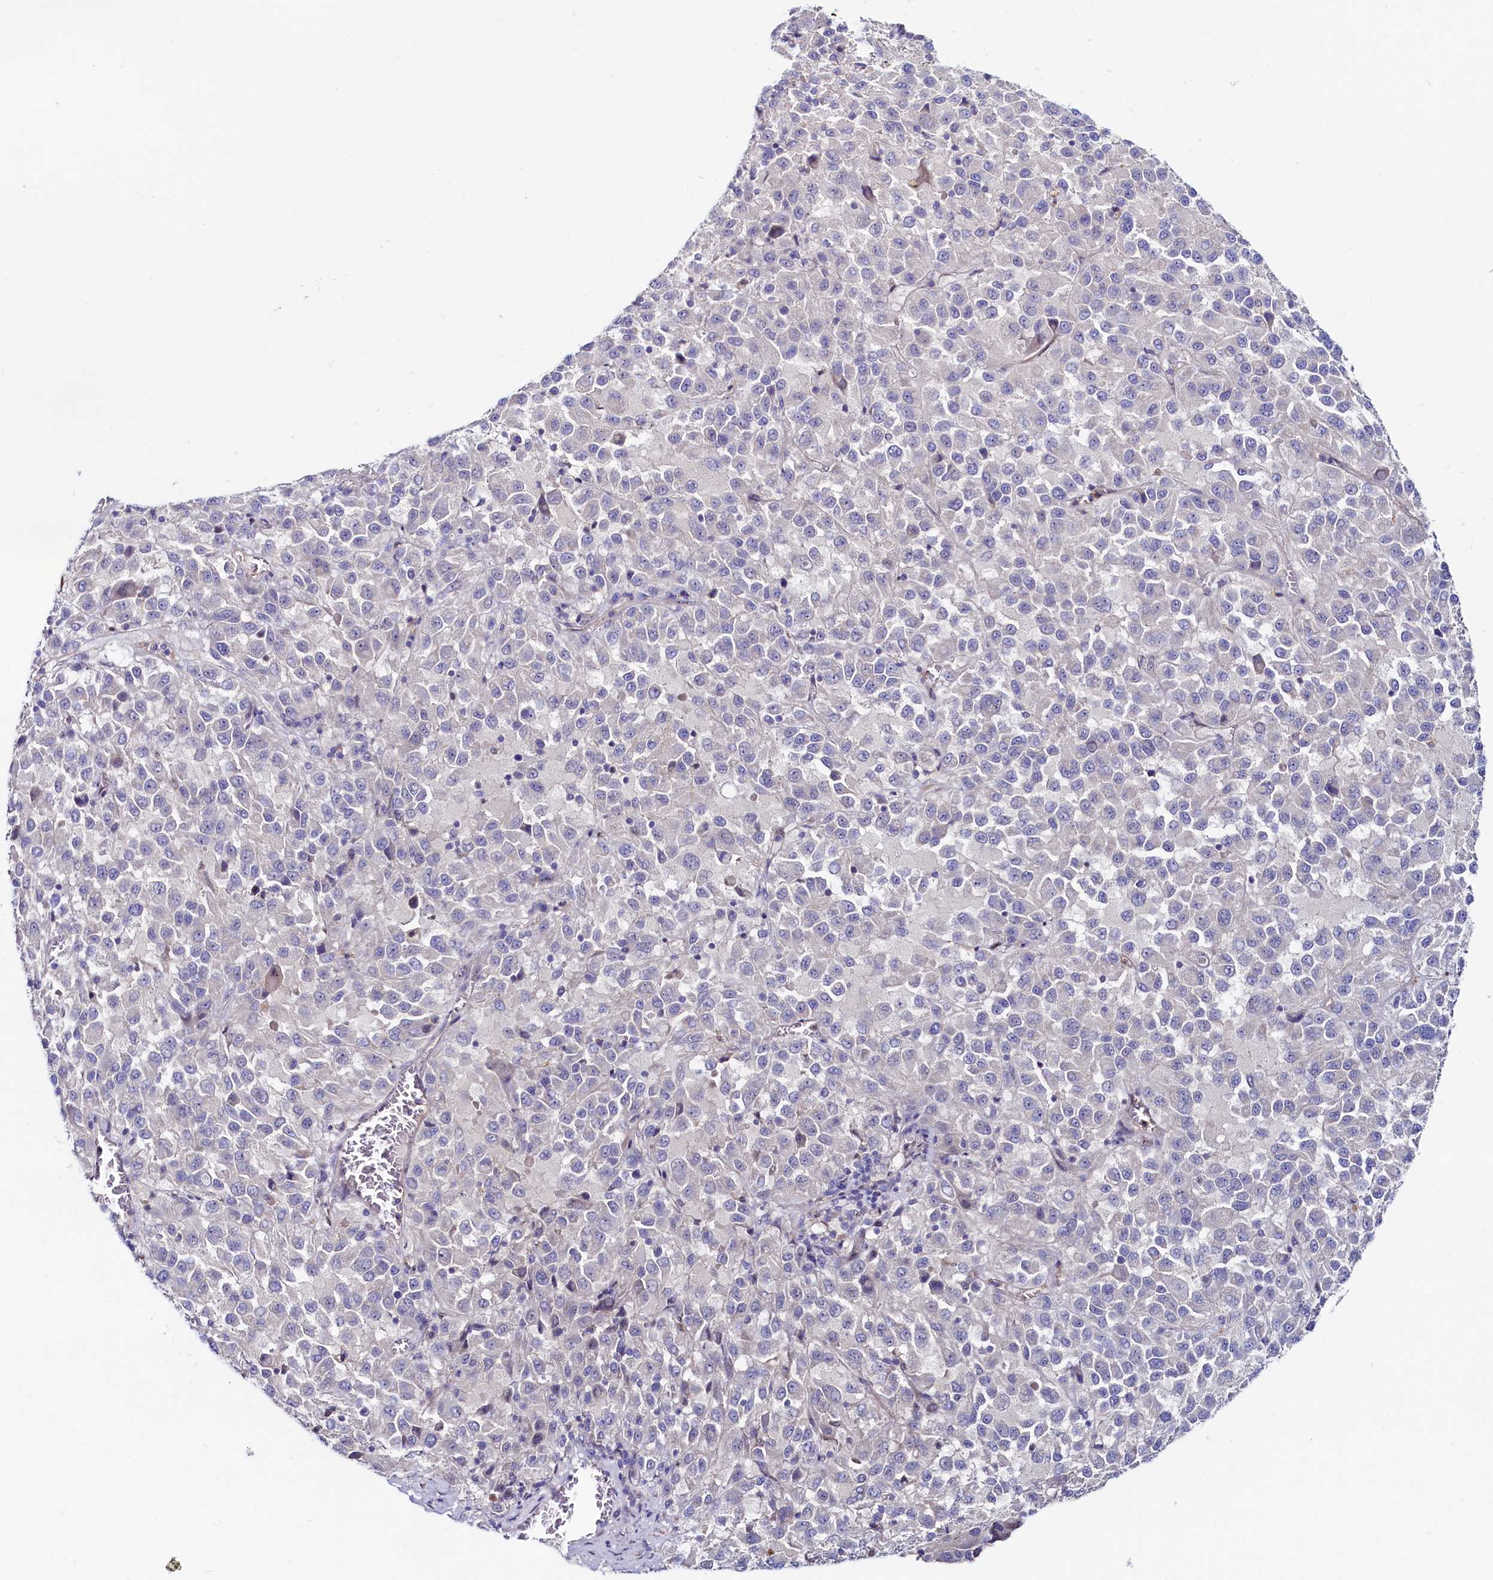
{"staining": {"intensity": "negative", "quantity": "none", "location": "none"}, "tissue": "melanoma", "cell_type": "Tumor cells", "image_type": "cancer", "snomed": [{"axis": "morphology", "description": "Malignant melanoma, Metastatic site"}, {"axis": "topography", "description": "Lung"}], "caption": "Tumor cells show no significant protein expression in melanoma.", "gene": "ASTE1", "patient": {"sex": "male", "age": 64}}